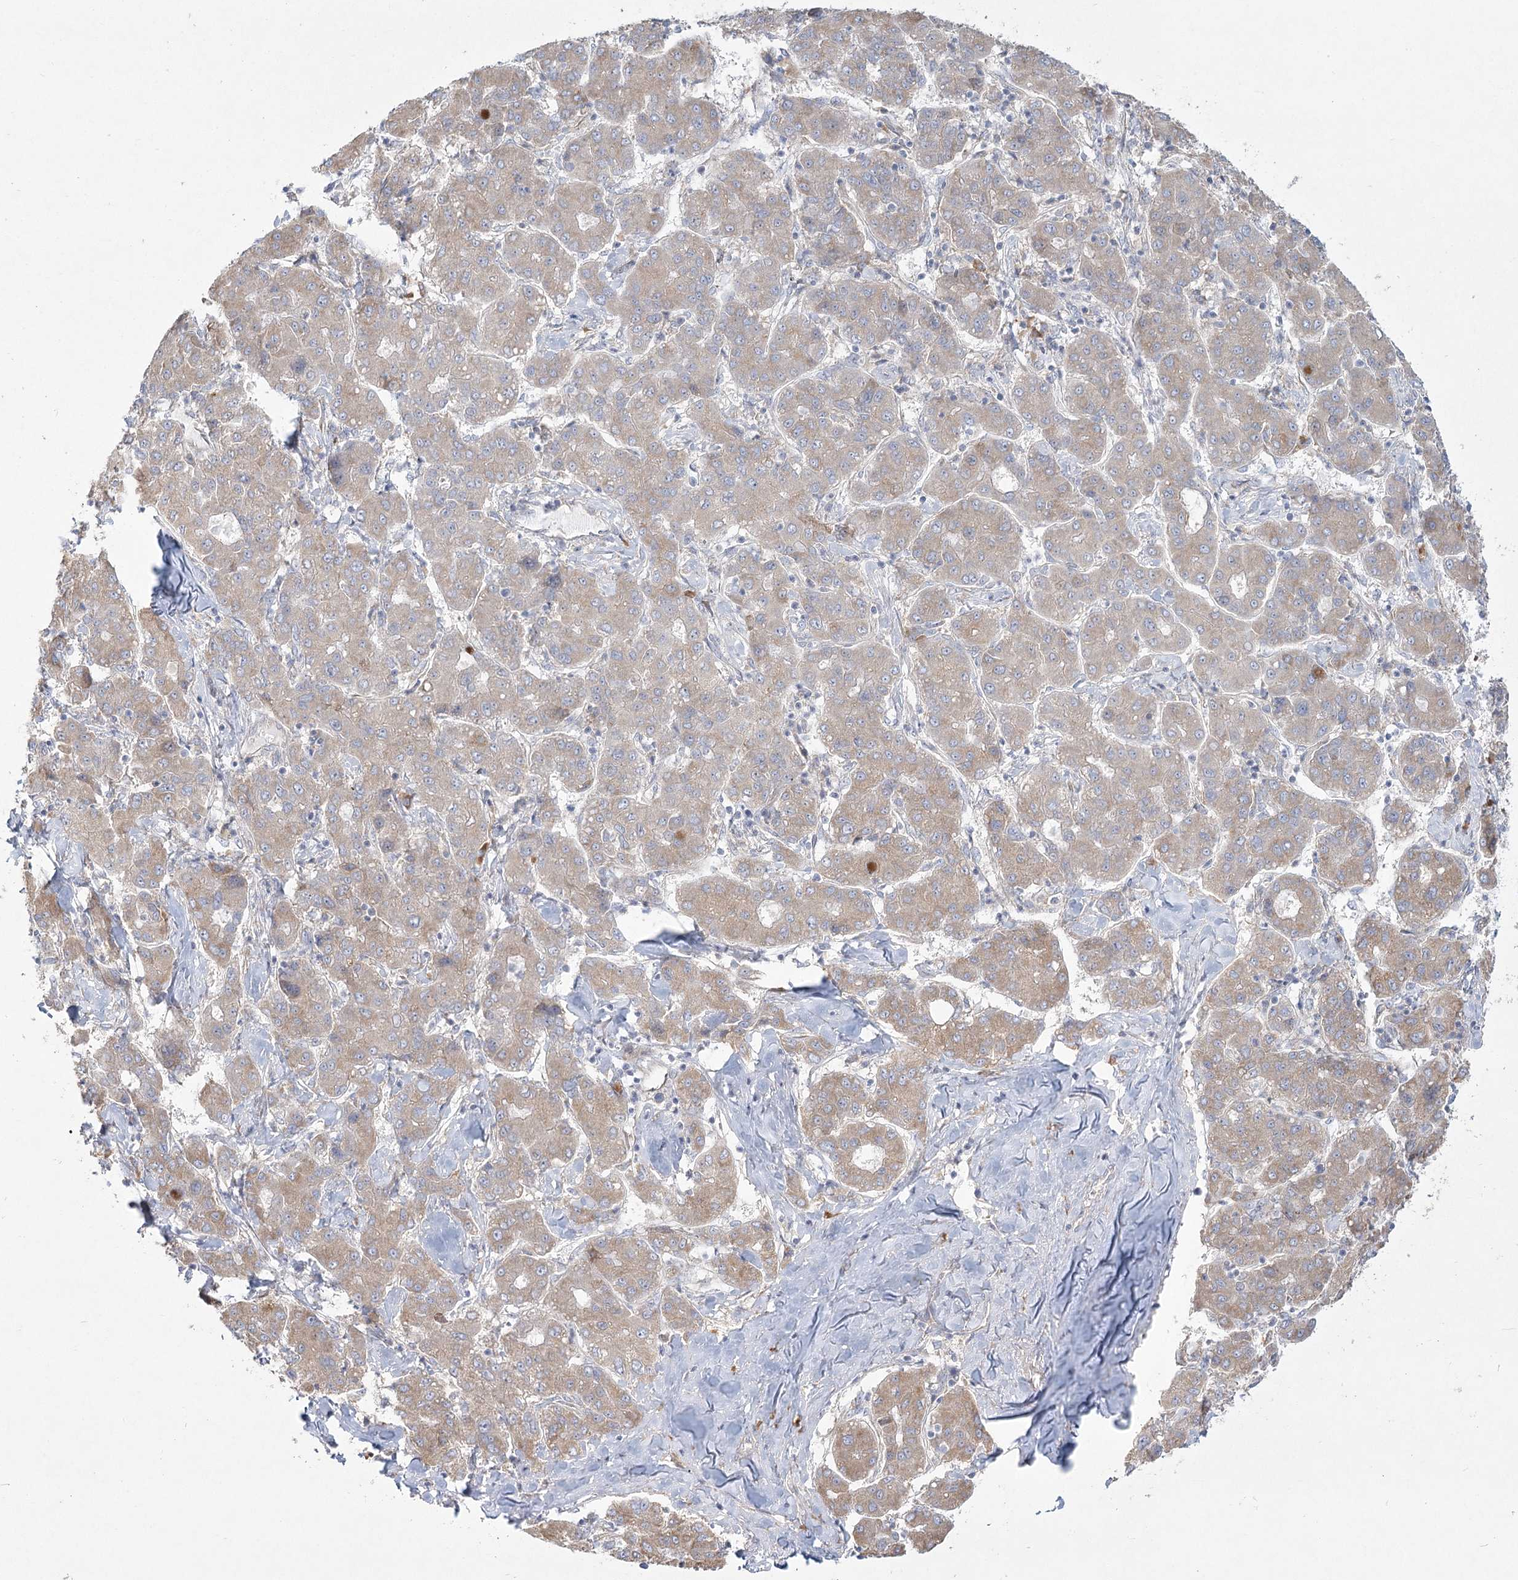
{"staining": {"intensity": "weak", "quantity": ">75%", "location": "cytoplasmic/membranous"}, "tissue": "liver cancer", "cell_type": "Tumor cells", "image_type": "cancer", "snomed": [{"axis": "morphology", "description": "Carcinoma, Hepatocellular, NOS"}, {"axis": "topography", "description": "Liver"}], "caption": "Immunohistochemistry micrograph of neoplastic tissue: human hepatocellular carcinoma (liver) stained using immunohistochemistry (IHC) displays low levels of weak protein expression localized specifically in the cytoplasmic/membranous of tumor cells, appearing as a cytoplasmic/membranous brown color.", "gene": "CAMTA1", "patient": {"sex": "male", "age": 65}}